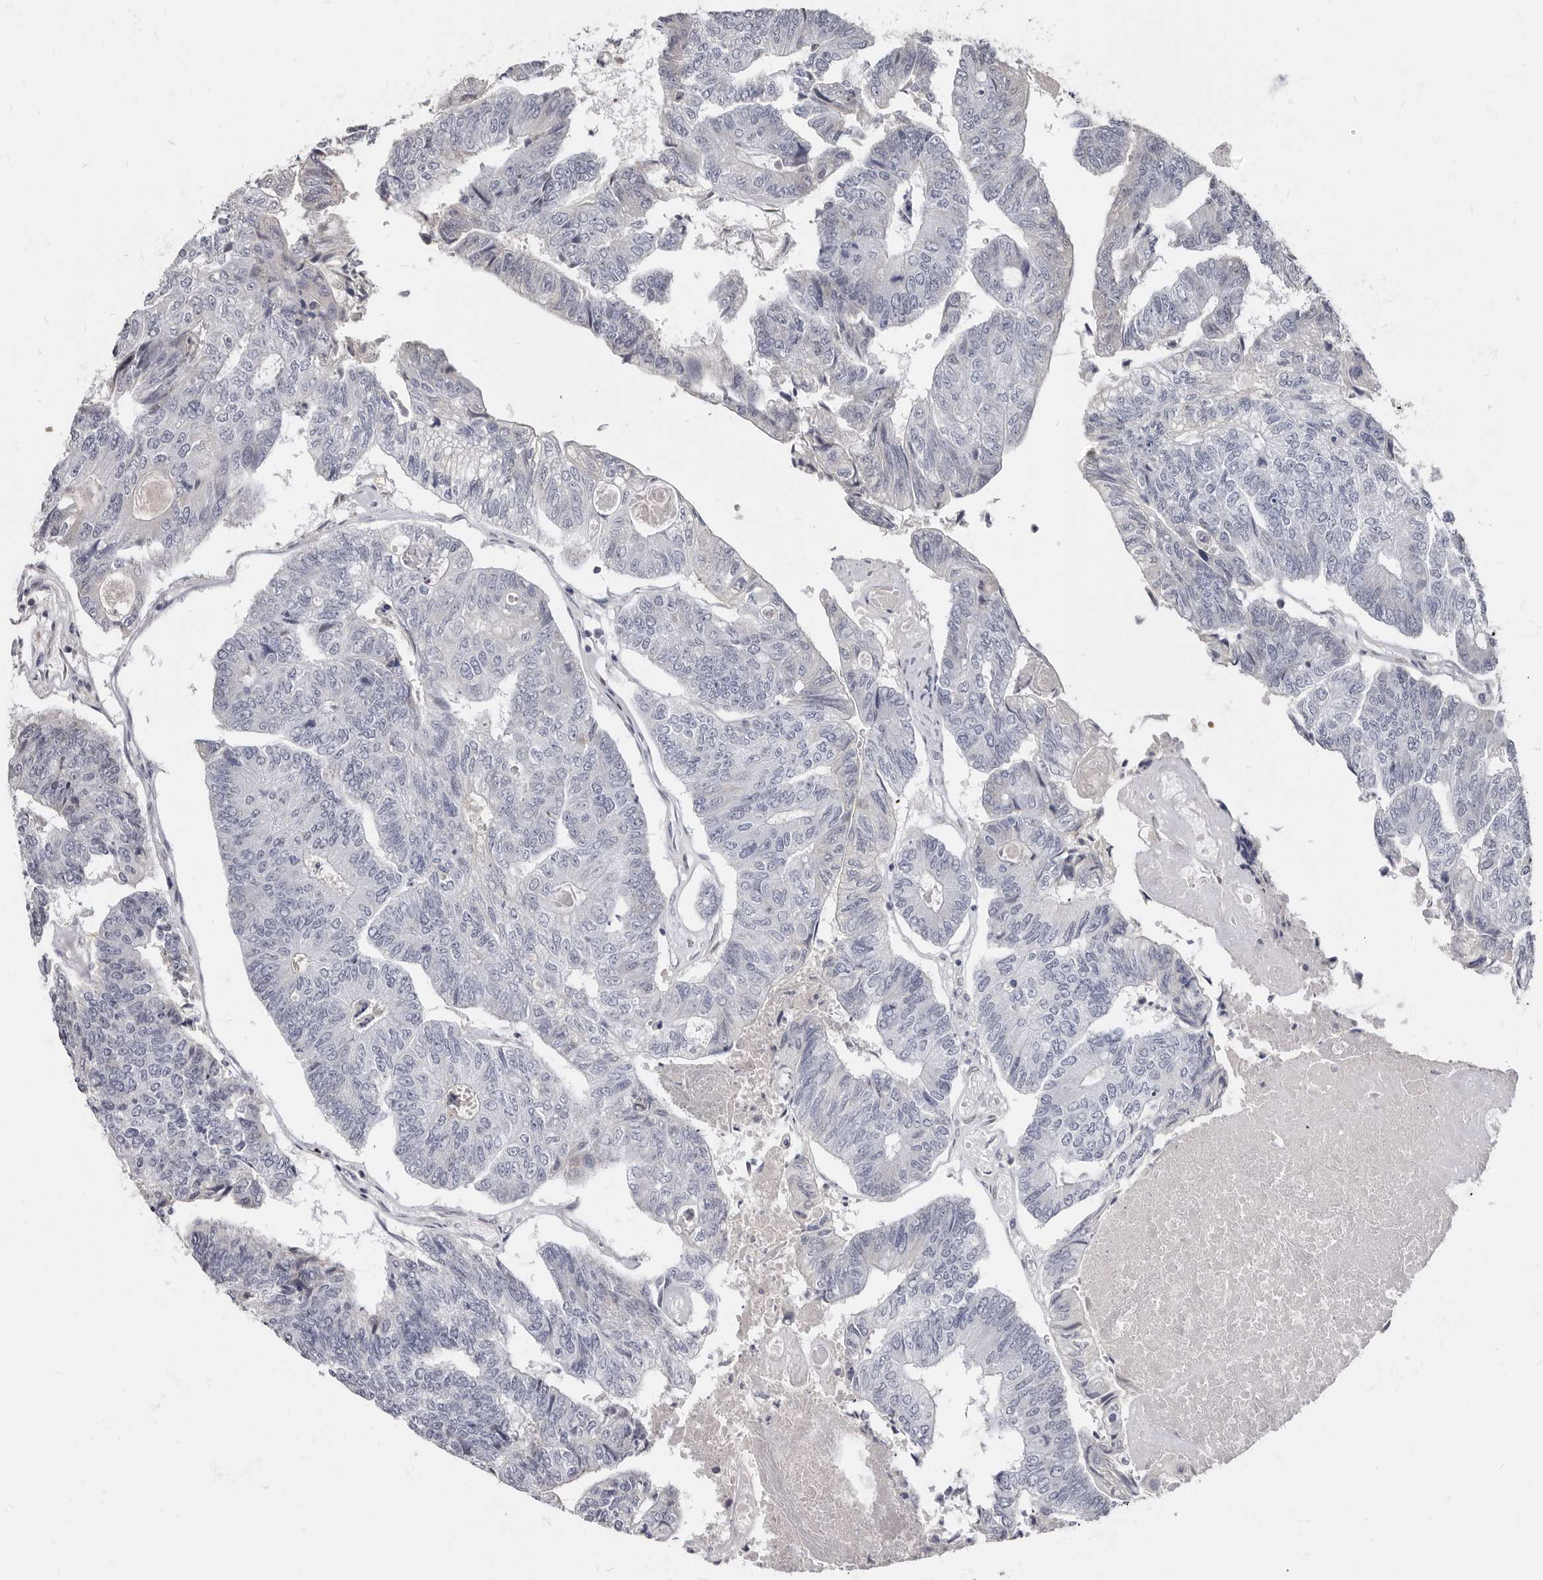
{"staining": {"intensity": "negative", "quantity": "none", "location": "none"}, "tissue": "colorectal cancer", "cell_type": "Tumor cells", "image_type": "cancer", "snomed": [{"axis": "morphology", "description": "Adenocarcinoma, NOS"}, {"axis": "topography", "description": "Colon"}], "caption": "This is an immunohistochemistry (IHC) histopathology image of adenocarcinoma (colorectal). There is no staining in tumor cells.", "gene": "MRGPRF", "patient": {"sex": "female", "age": 67}}